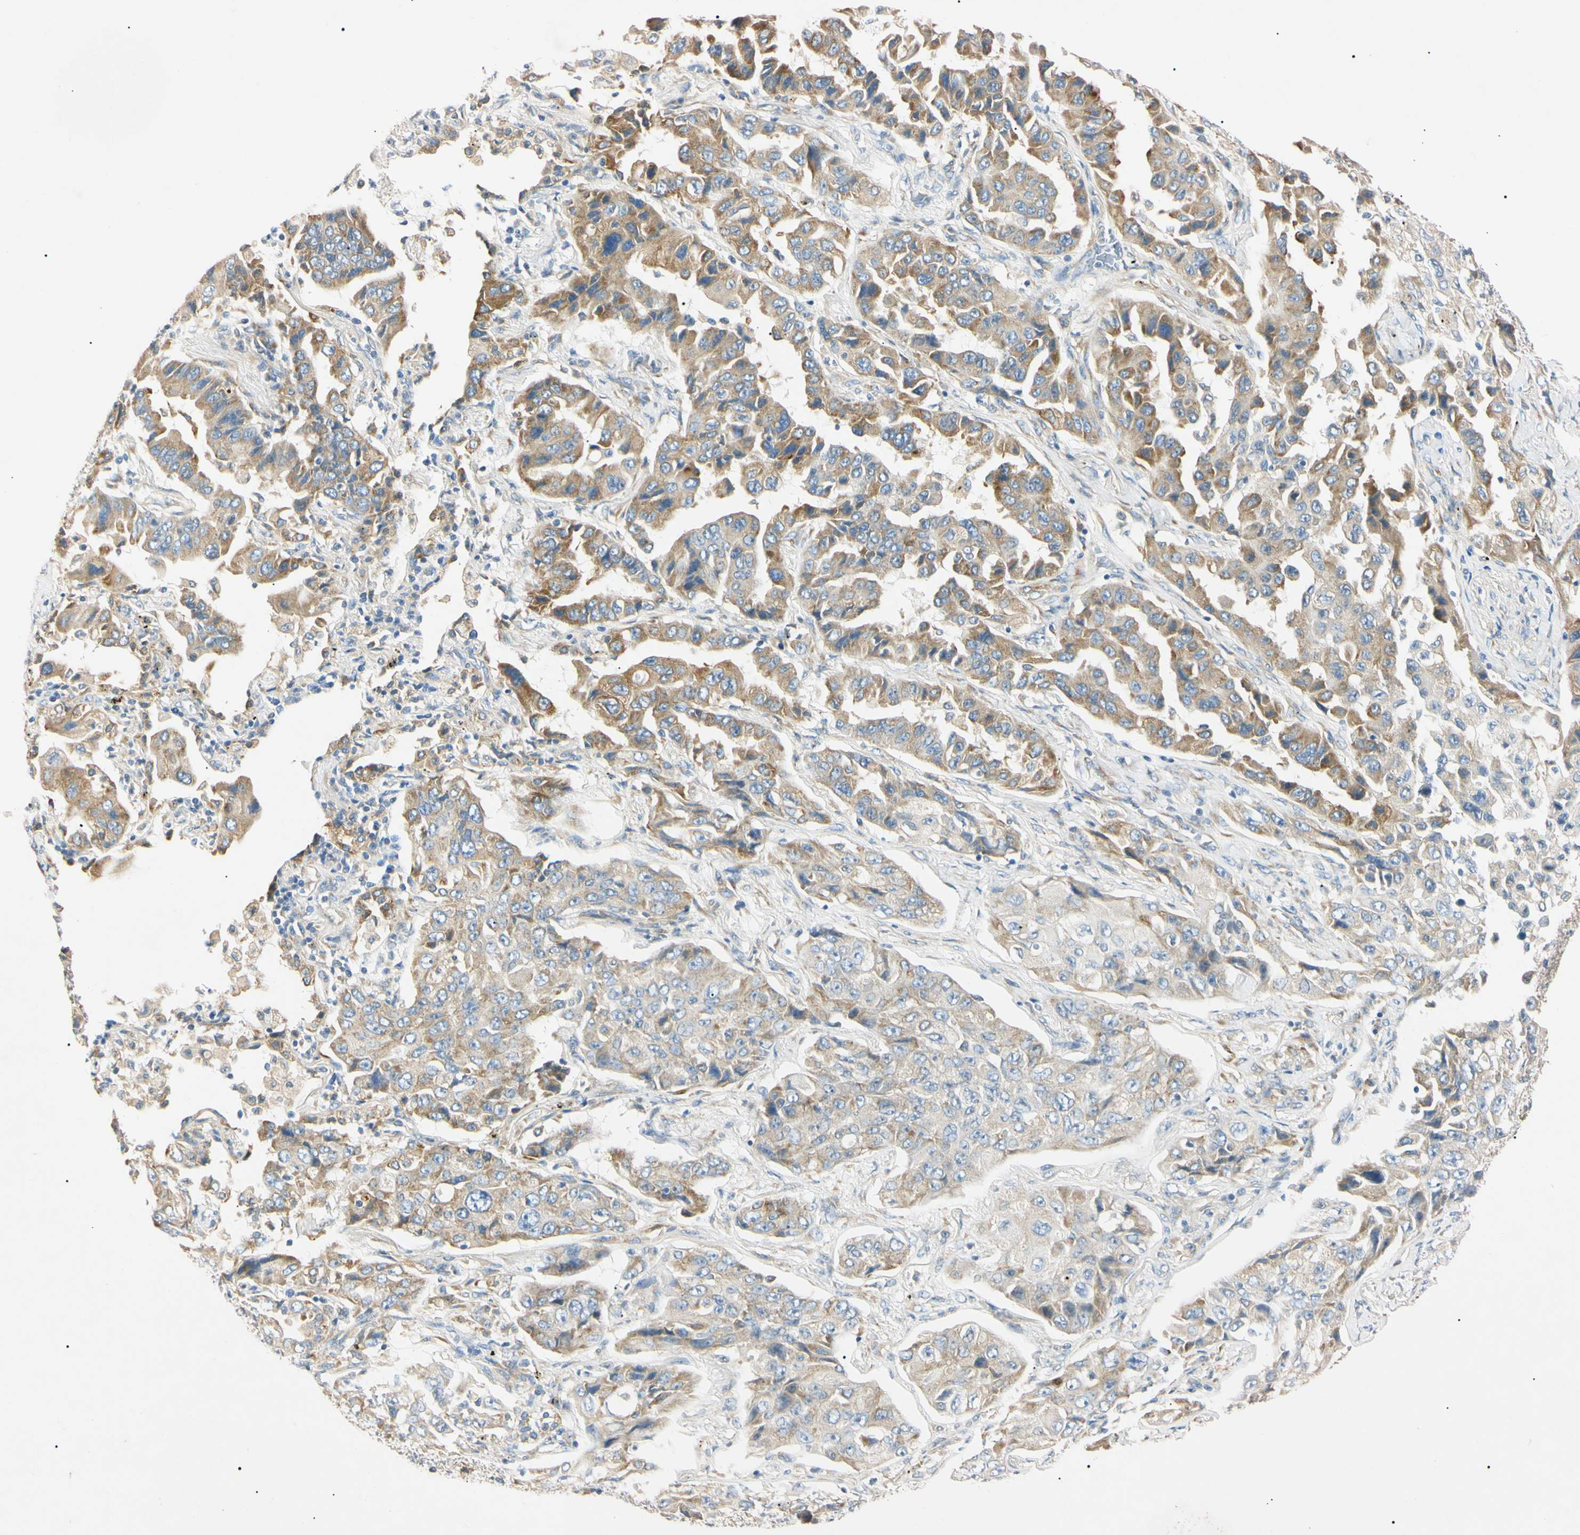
{"staining": {"intensity": "moderate", "quantity": ">75%", "location": "cytoplasmic/membranous"}, "tissue": "lung cancer", "cell_type": "Tumor cells", "image_type": "cancer", "snomed": [{"axis": "morphology", "description": "Adenocarcinoma, NOS"}, {"axis": "topography", "description": "Lung"}], "caption": "An image of lung adenocarcinoma stained for a protein reveals moderate cytoplasmic/membranous brown staining in tumor cells.", "gene": "DNAJB12", "patient": {"sex": "female", "age": 65}}